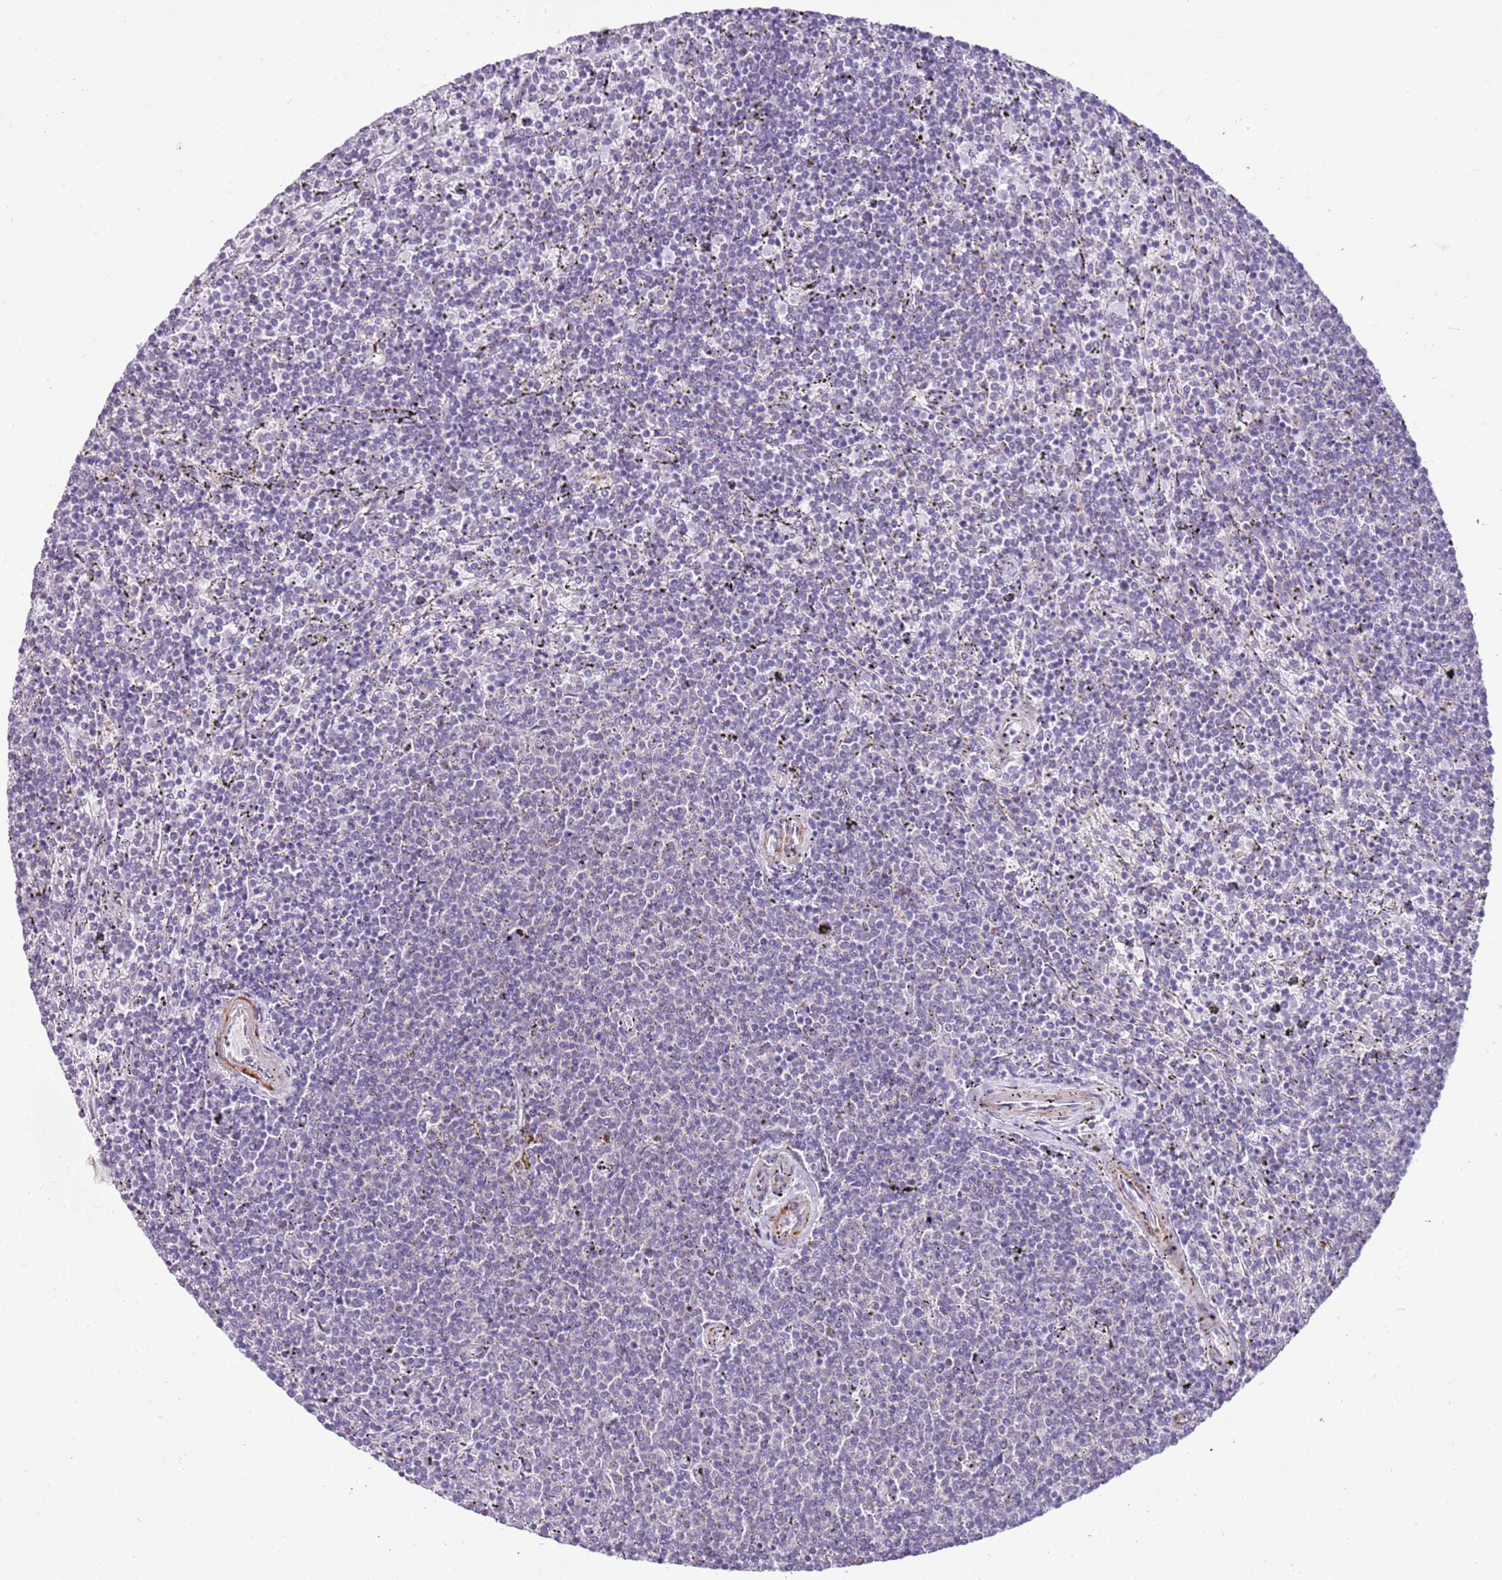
{"staining": {"intensity": "negative", "quantity": "none", "location": "none"}, "tissue": "lymphoma", "cell_type": "Tumor cells", "image_type": "cancer", "snomed": [{"axis": "morphology", "description": "Malignant lymphoma, non-Hodgkin's type, Low grade"}, {"axis": "topography", "description": "Spleen"}], "caption": "Immunohistochemical staining of human low-grade malignant lymphoma, non-Hodgkin's type reveals no significant staining in tumor cells.", "gene": "SMIM4", "patient": {"sex": "female", "age": 50}}